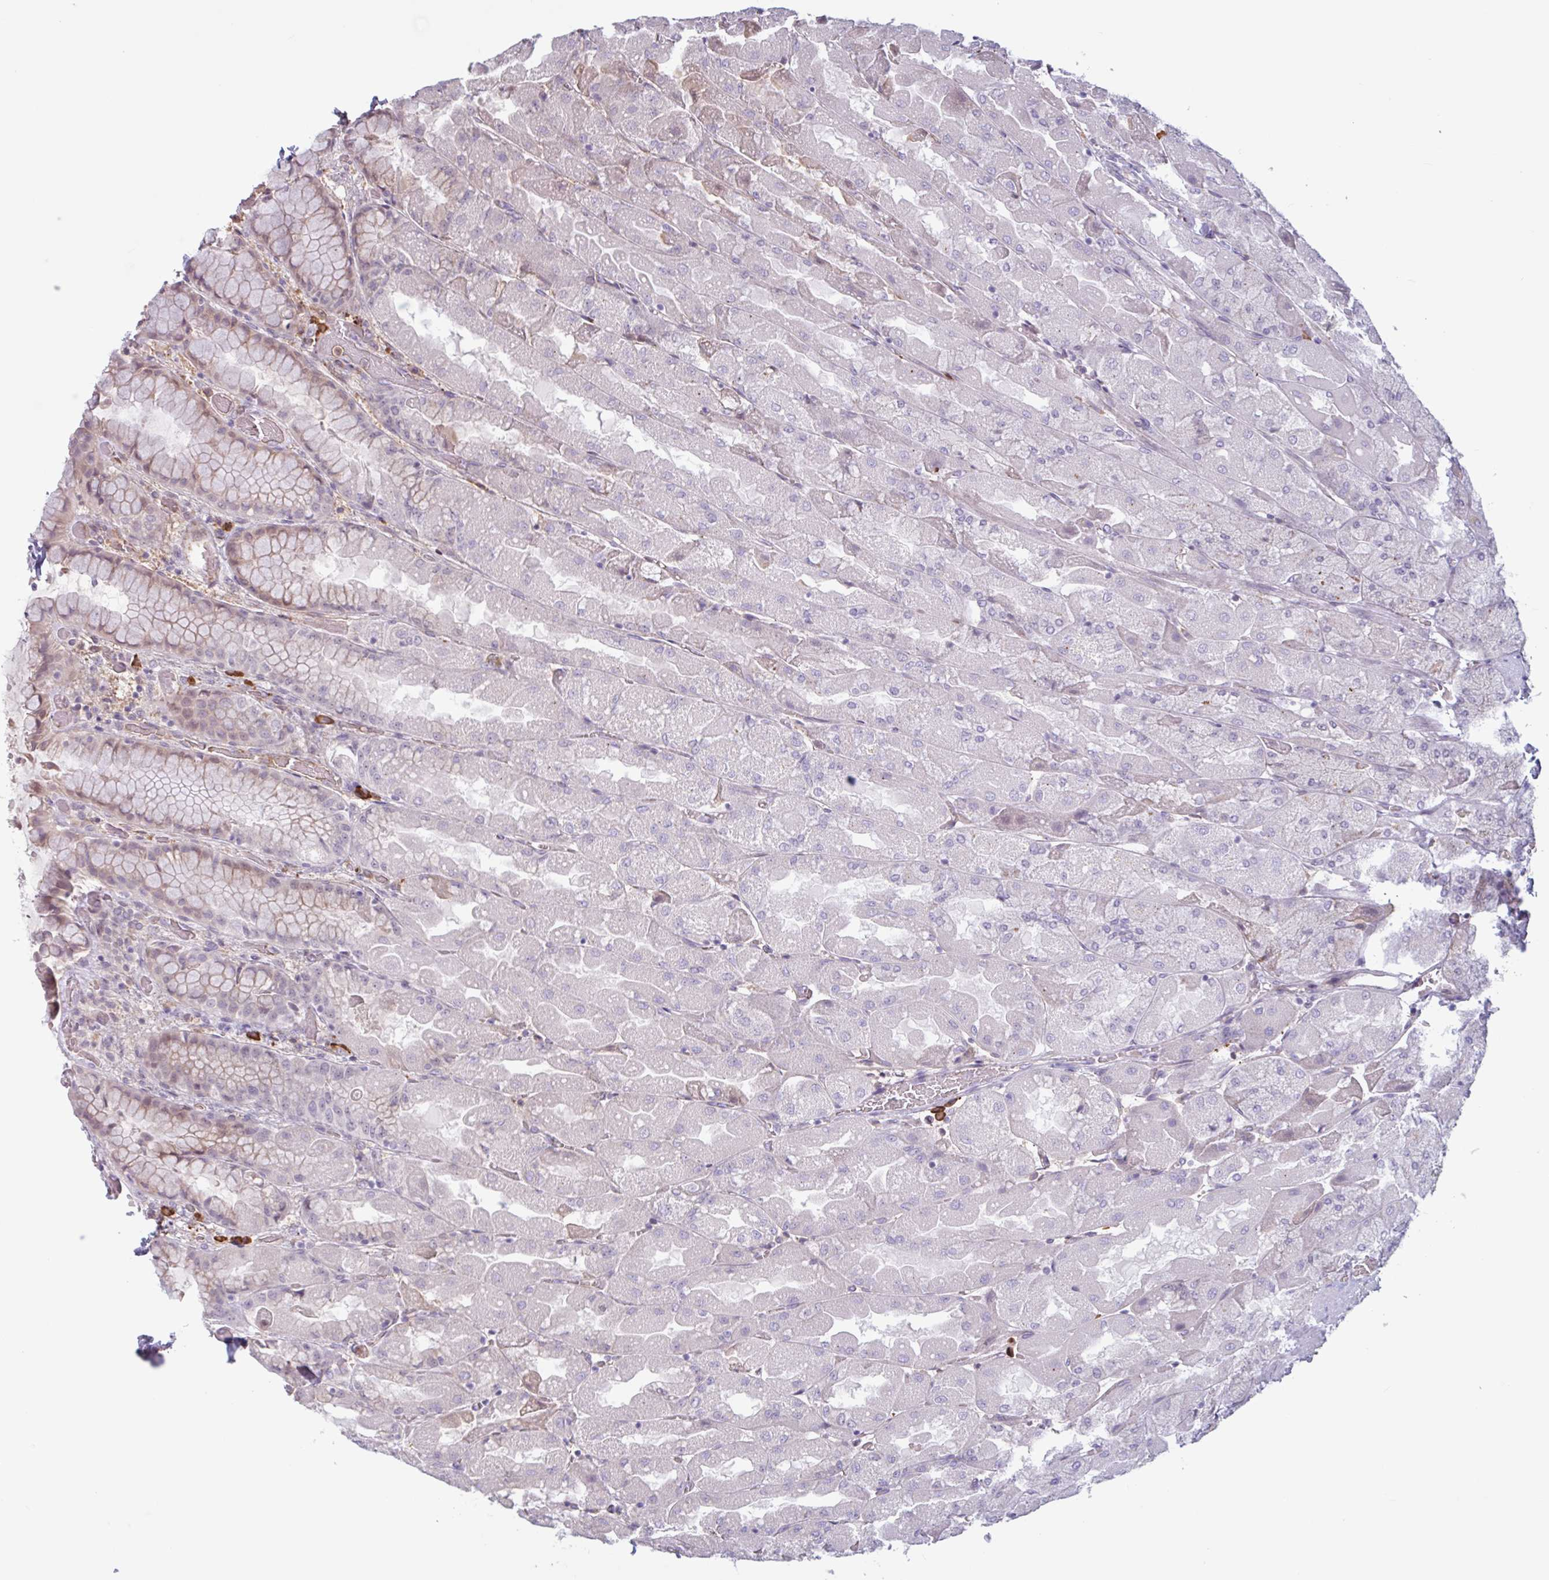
{"staining": {"intensity": "moderate", "quantity": "<25%", "location": "cytoplasmic/membranous"}, "tissue": "stomach", "cell_type": "Glandular cells", "image_type": "normal", "snomed": [{"axis": "morphology", "description": "Normal tissue, NOS"}, {"axis": "topography", "description": "Stomach"}], "caption": "IHC of normal human stomach shows low levels of moderate cytoplasmic/membranous staining in approximately <25% of glandular cells.", "gene": "TAF1D", "patient": {"sex": "female", "age": 61}}